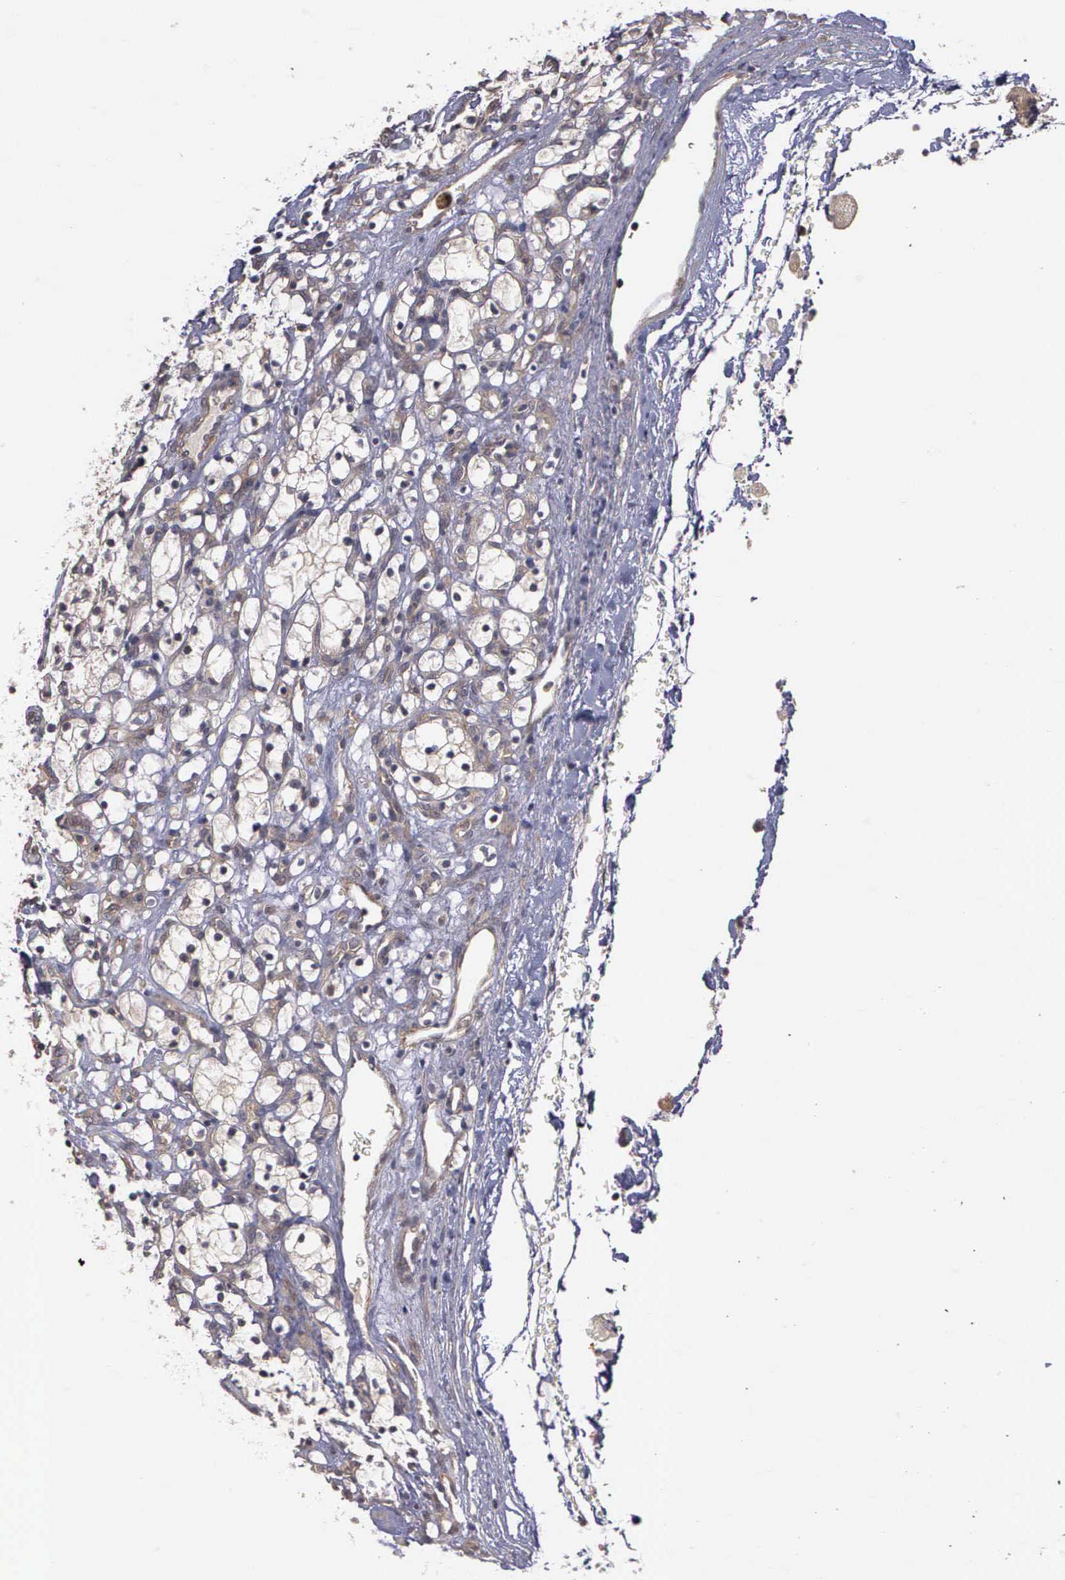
{"staining": {"intensity": "weak", "quantity": ">75%", "location": "cytoplasmic/membranous"}, "tissue": "renal cancer", "cell_type": "Tumor cells", "image_type": "cancer", "snomed": [{"axis": "morphology", "description": "Adenocarcinoma, NOS"}, {"axis": "topography", "description": "Kidney"}], "caption": "Renal cancer stained for a protein (brown) demonstrates weak cytoplasmic/membranous positive staining in approximately >75% of tumor cells.", "gene": "RTL10", "patient": {"sex": "female", "age": 83}}